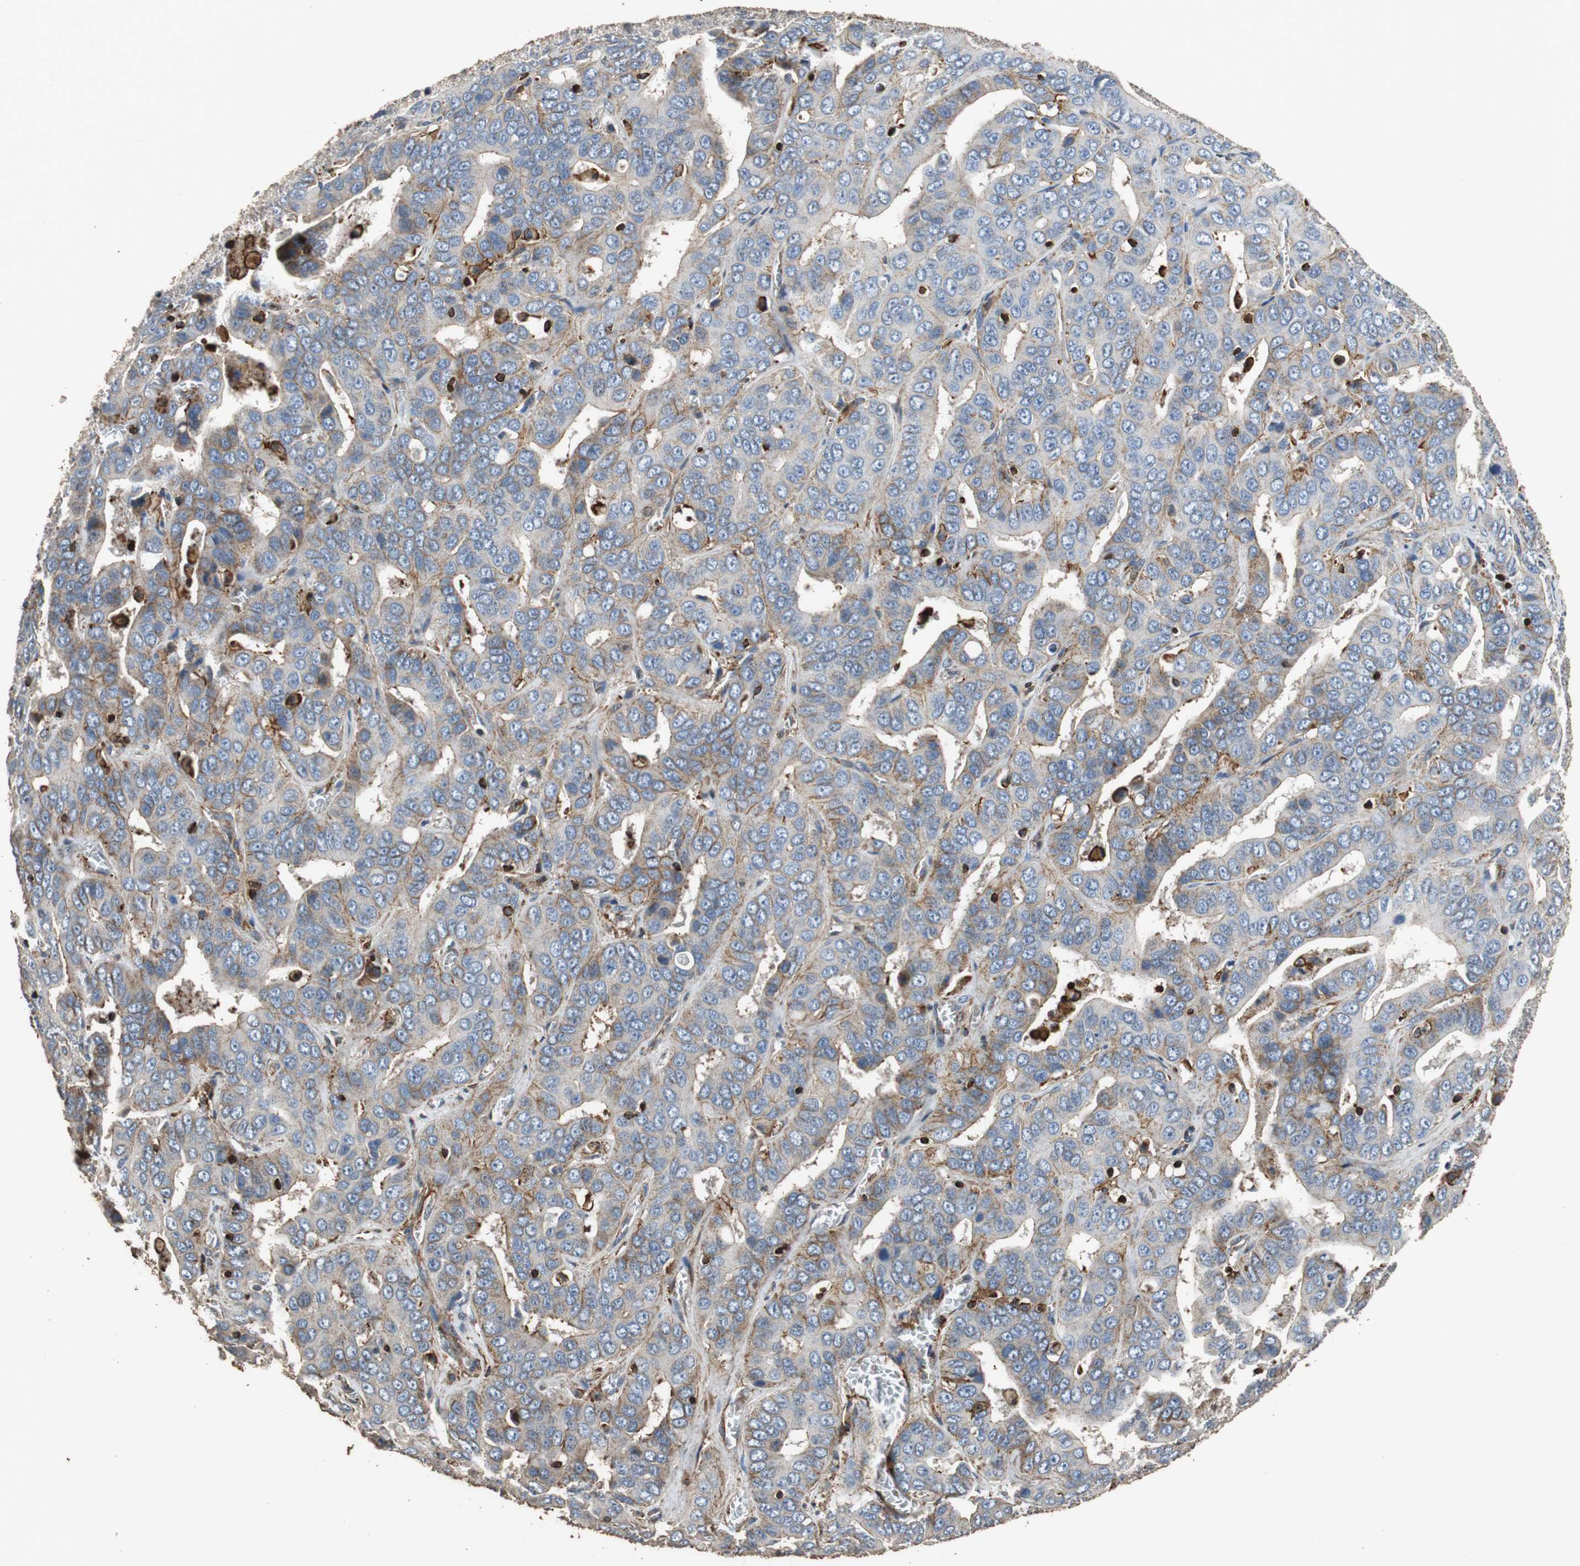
{"staining": {"intensity": "weak", "quantity": "25%-75%", "location": "cytoplasmic/membranous"}, "tissue": "liver cancer", "cell_type": "Tumor cells", "image_type": "cancer", "snomed": [{"axis": "morphology", "description": "Cholangiocarcinoma"}, {"axis": "topography", "description": "Liver"}], "caption": "Immunohistochemical staining of human liver cancer (cholangiocarcinoma) exhibits weak cytoplasmic/membranous protein expression in about 25%-75% of tumor cells. The protein of interest is stained brown, and the nuclei are stained in blue (DAB IHC with brightfield microscopy, high magnification).", "gene": "PRKRA", "patient": {"sex": "female", "age": 52}}